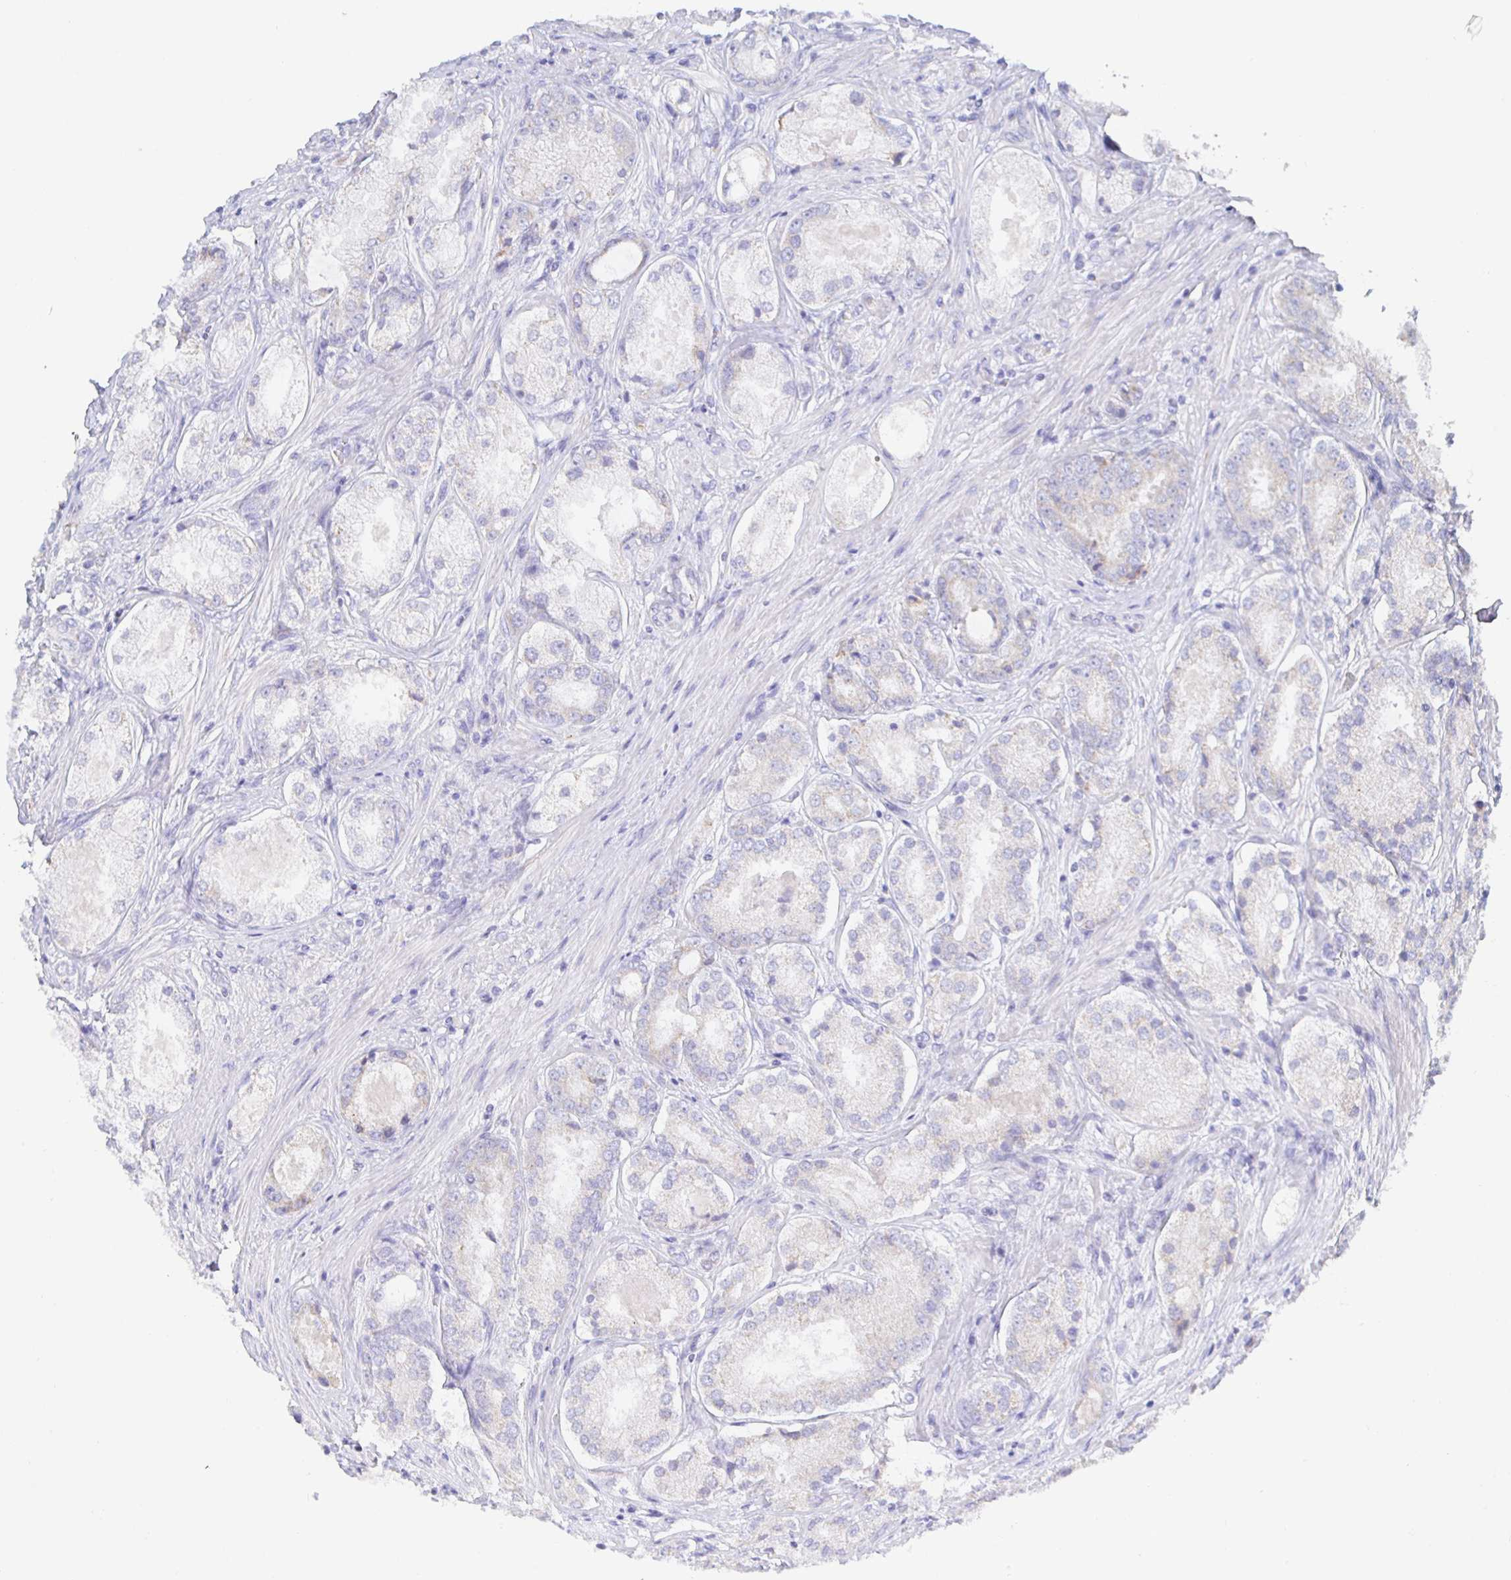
{"staining": {"intensity": "negative", "quantity": "none", "location": "none"}, "tissue": "prostate cancer", "cell_type": "Tumor cells", "image_type": "cancer", "snomed": [{"axis": "morphology", "description": "Adenocarcinoma, Low grade"}, {"axis": "topography", "description": "Prostate"}], "caption": "Histopathology image shows no protein expression in tumor cells of prostate low-grade adenocarcinoma tissue.", "gene": "SYNGR4", "patient": {"sex": "male", "age": 68}}